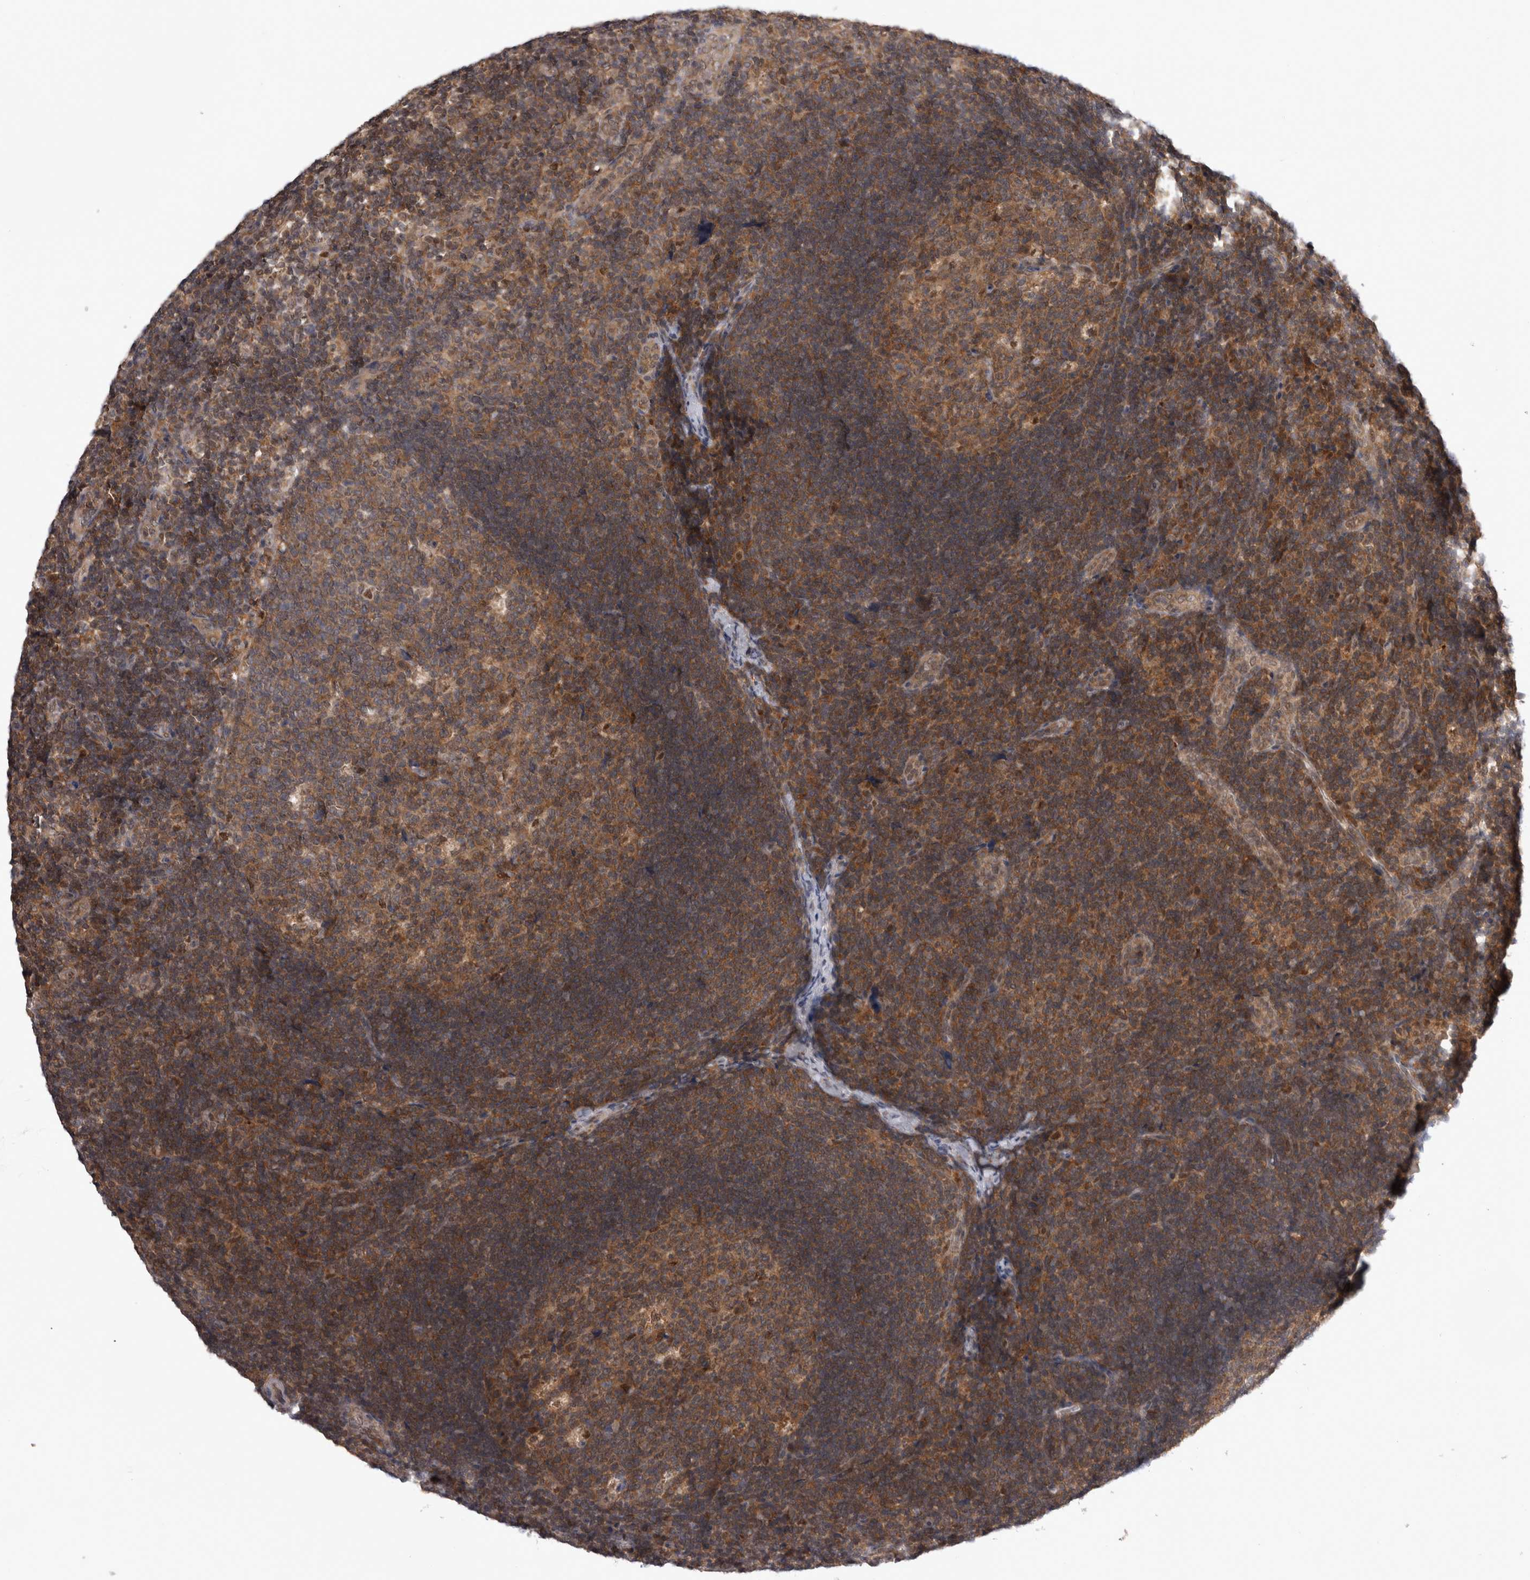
{"staining": {"intensity": "strong", "quantity": ">75%", "location": "cytoplasmic/membranous"}, "tissue": "lymph node", "cell_type": "Germinal center cells", "image_type": "normal", "snomed": [{"axis": "morphology", "description": "Normal tissue, NOS"}, {"axis": "topography", "description": "Lymph node"}], "caption": "IHC (DAB (3,3'-diaminobenzidine)) staining of unremarkable human lymph node reveals strong cytoplasmic/membranous protein staining in about >75% of germinal center cells.", "gene": "PSMB2", "patient": {"sex": "female", "age": 22}}